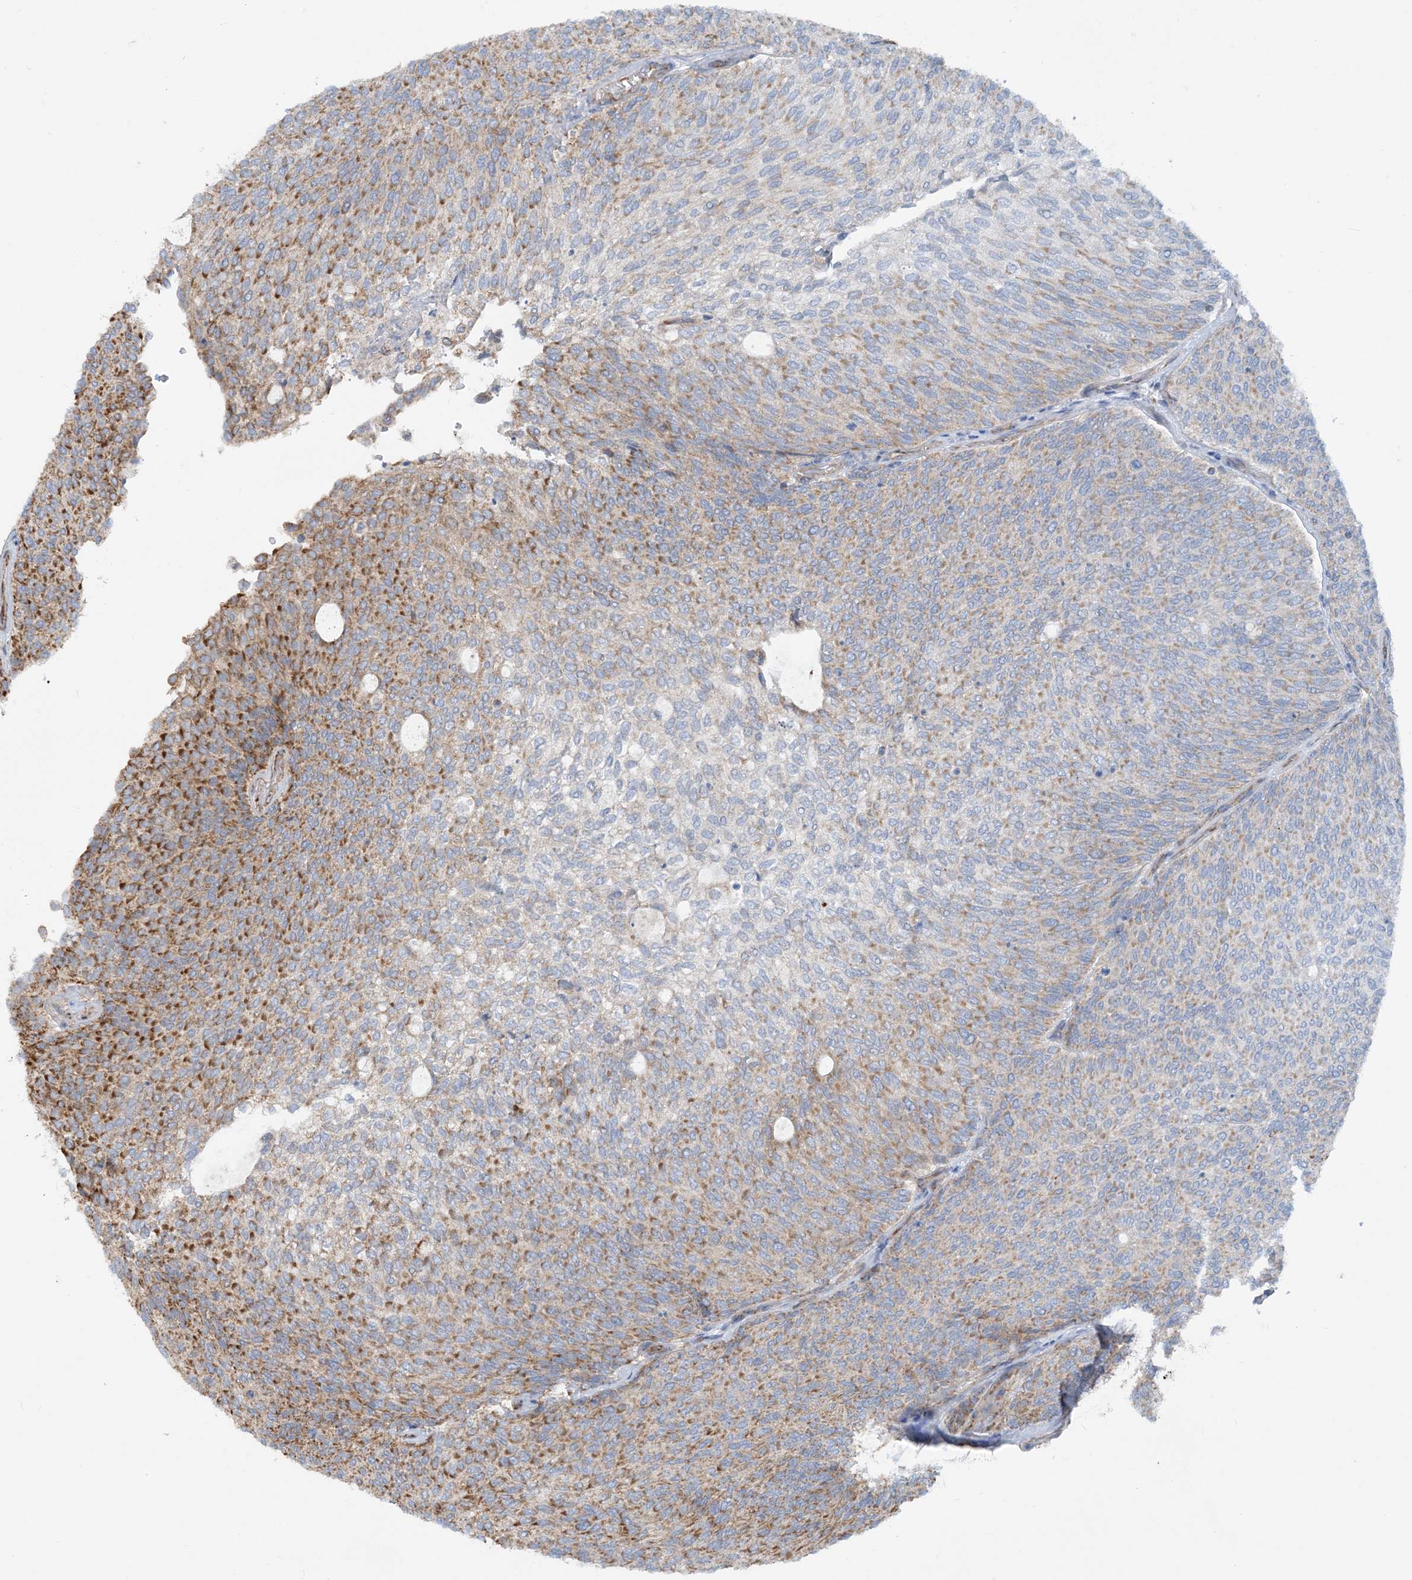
{"staining": {"intensity": "moderate", "quantity": "25%-75%", "location": "cytoplasmic/membranous"}, "tissue": "urothelial cancer", "cell_type": "Tumor cells", "image_type": "cancer", "snomed": [{"axis": "morphology", "description": "Urothelial carcinoma, Low grade"}, {"axis": "topography", "description": "Urinary bladder"}], "caption": "Immunohistochemical staining of urothelial cancer displays medium levels of moderate cytoplasmic/membranous positivity in about 25%-75% of tumor cells.", "gene": "PCDHGA1", "patient": {"sex": "female", "age": 79}}